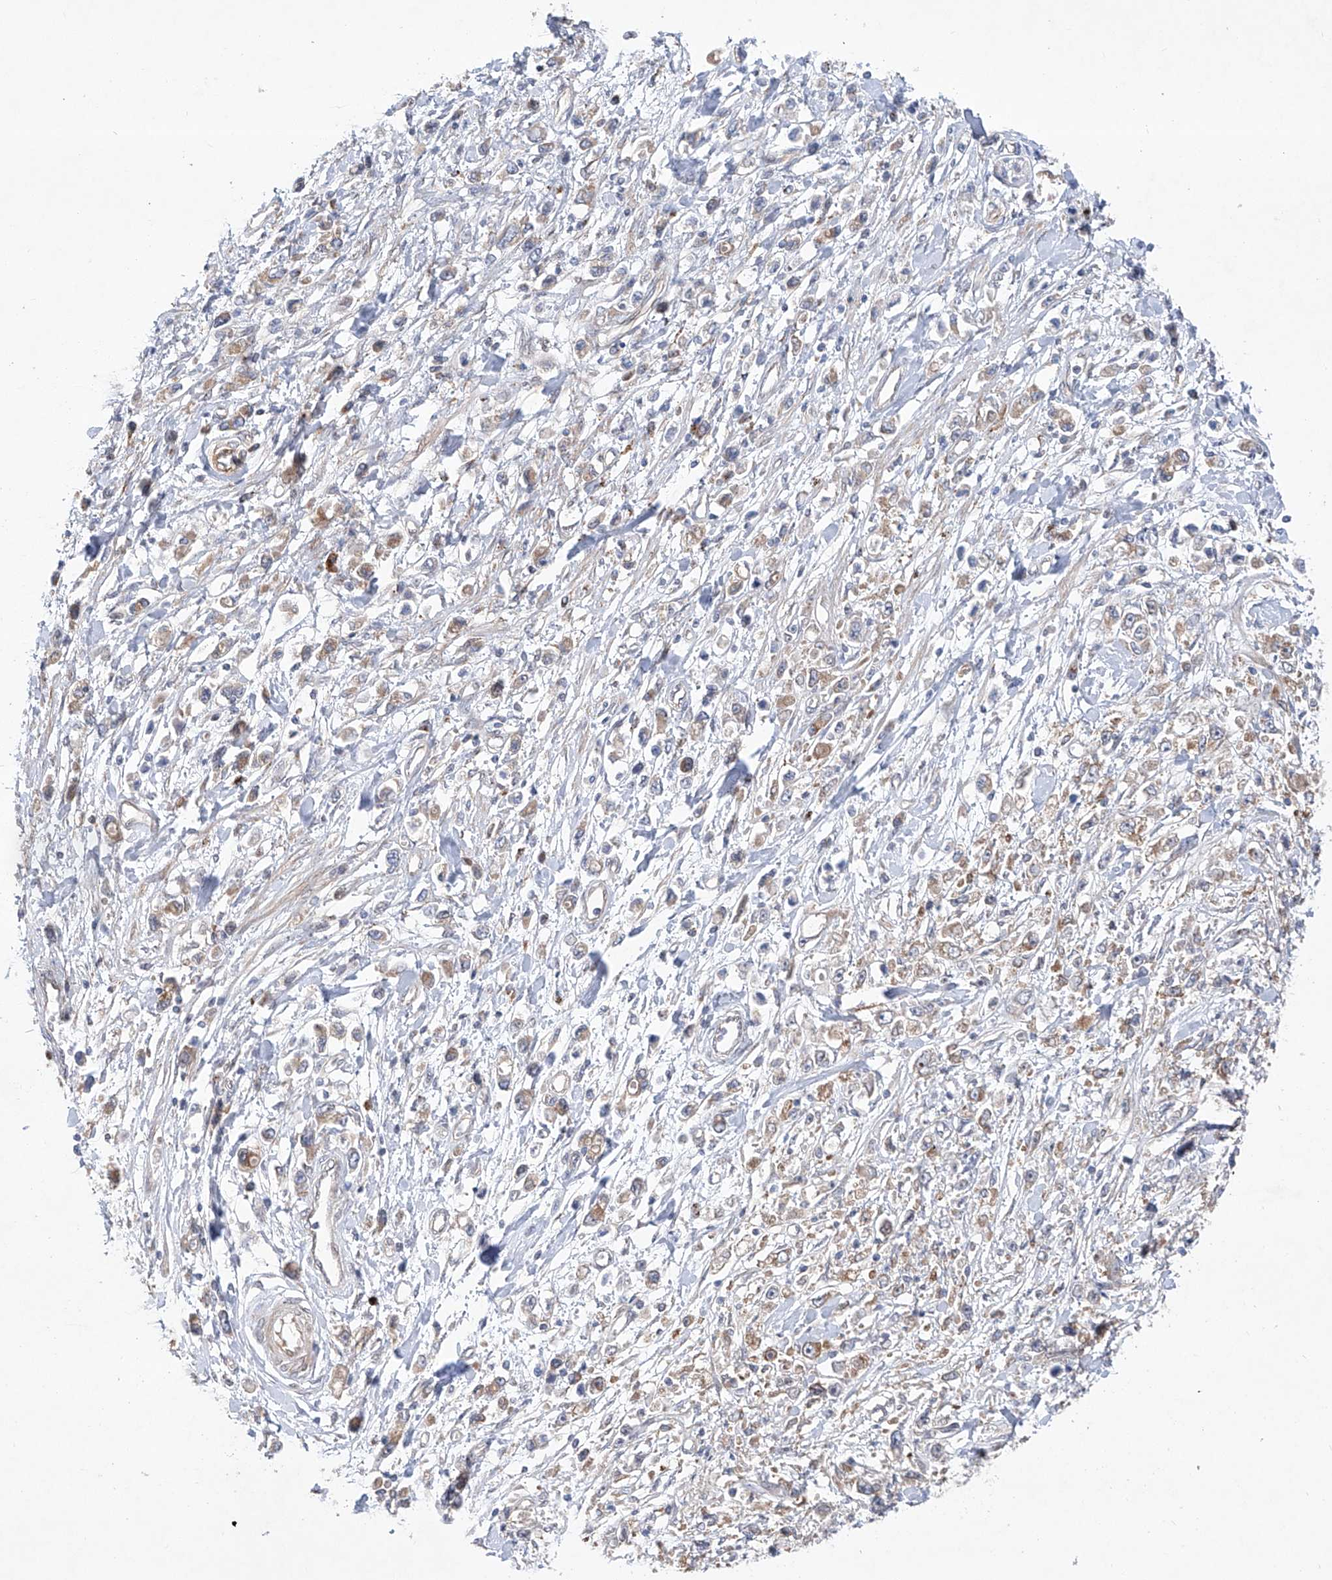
{"staining": {"intensity": "weak", "quantity": "<25%", "location": "cytoplasmic/membranous"}, "tissue": "stomach cancer", "cell_type": "Tumor cells", "image_type": "cancer", "snomed": [{"axis": "morphology", "description": "Adenocarcinoma, NOS"}, {"axis": "topography", "description": "Stomach"}], "caption": "Tumor cells show no significant positivity in stomach cancer.", "gene": "KLC4", "patient": {"sex": "female", "age": 59}}